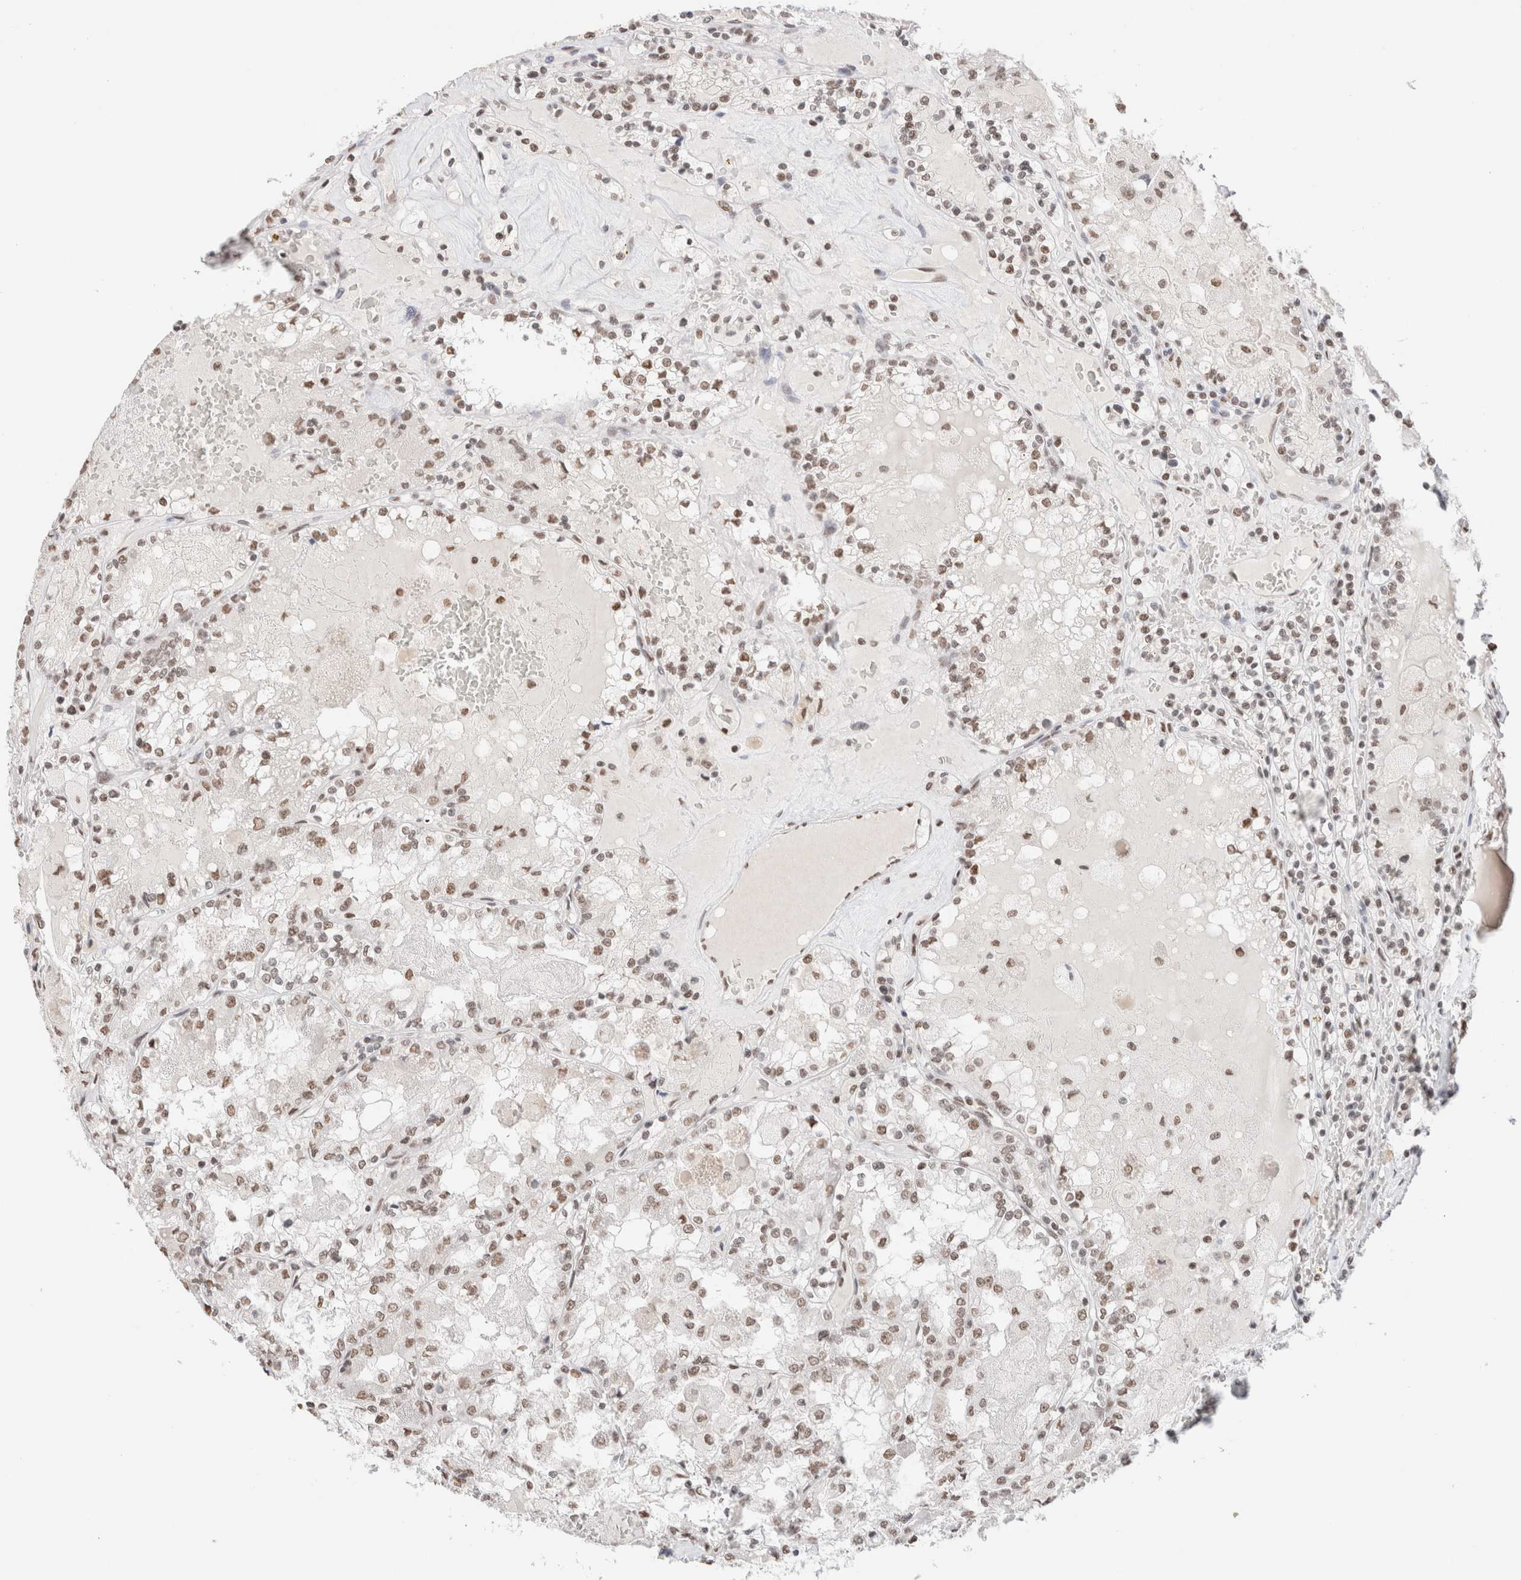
{"staining": {"intensity": "moderate", "quantity": ">75%", "location": "nuclear"}, "tissue": "renal cancer", "cell_type": "Tumor cells", "image_type": "cancer", "snomed": [{"axis": "morphology", "description": "Adenocarcinoma, NOS"}, {"axis": "topography", "description": "Kidney"}], "caption": "High-power microscopy captured an immunohistochemistry (IHC) histopathology image of renal adenocarcinoma, revealing moderate nuclear staining in about >75% of tumor cells.", "gene": "SUPT3H", "patient": {"sex": "female", "age": 56}}